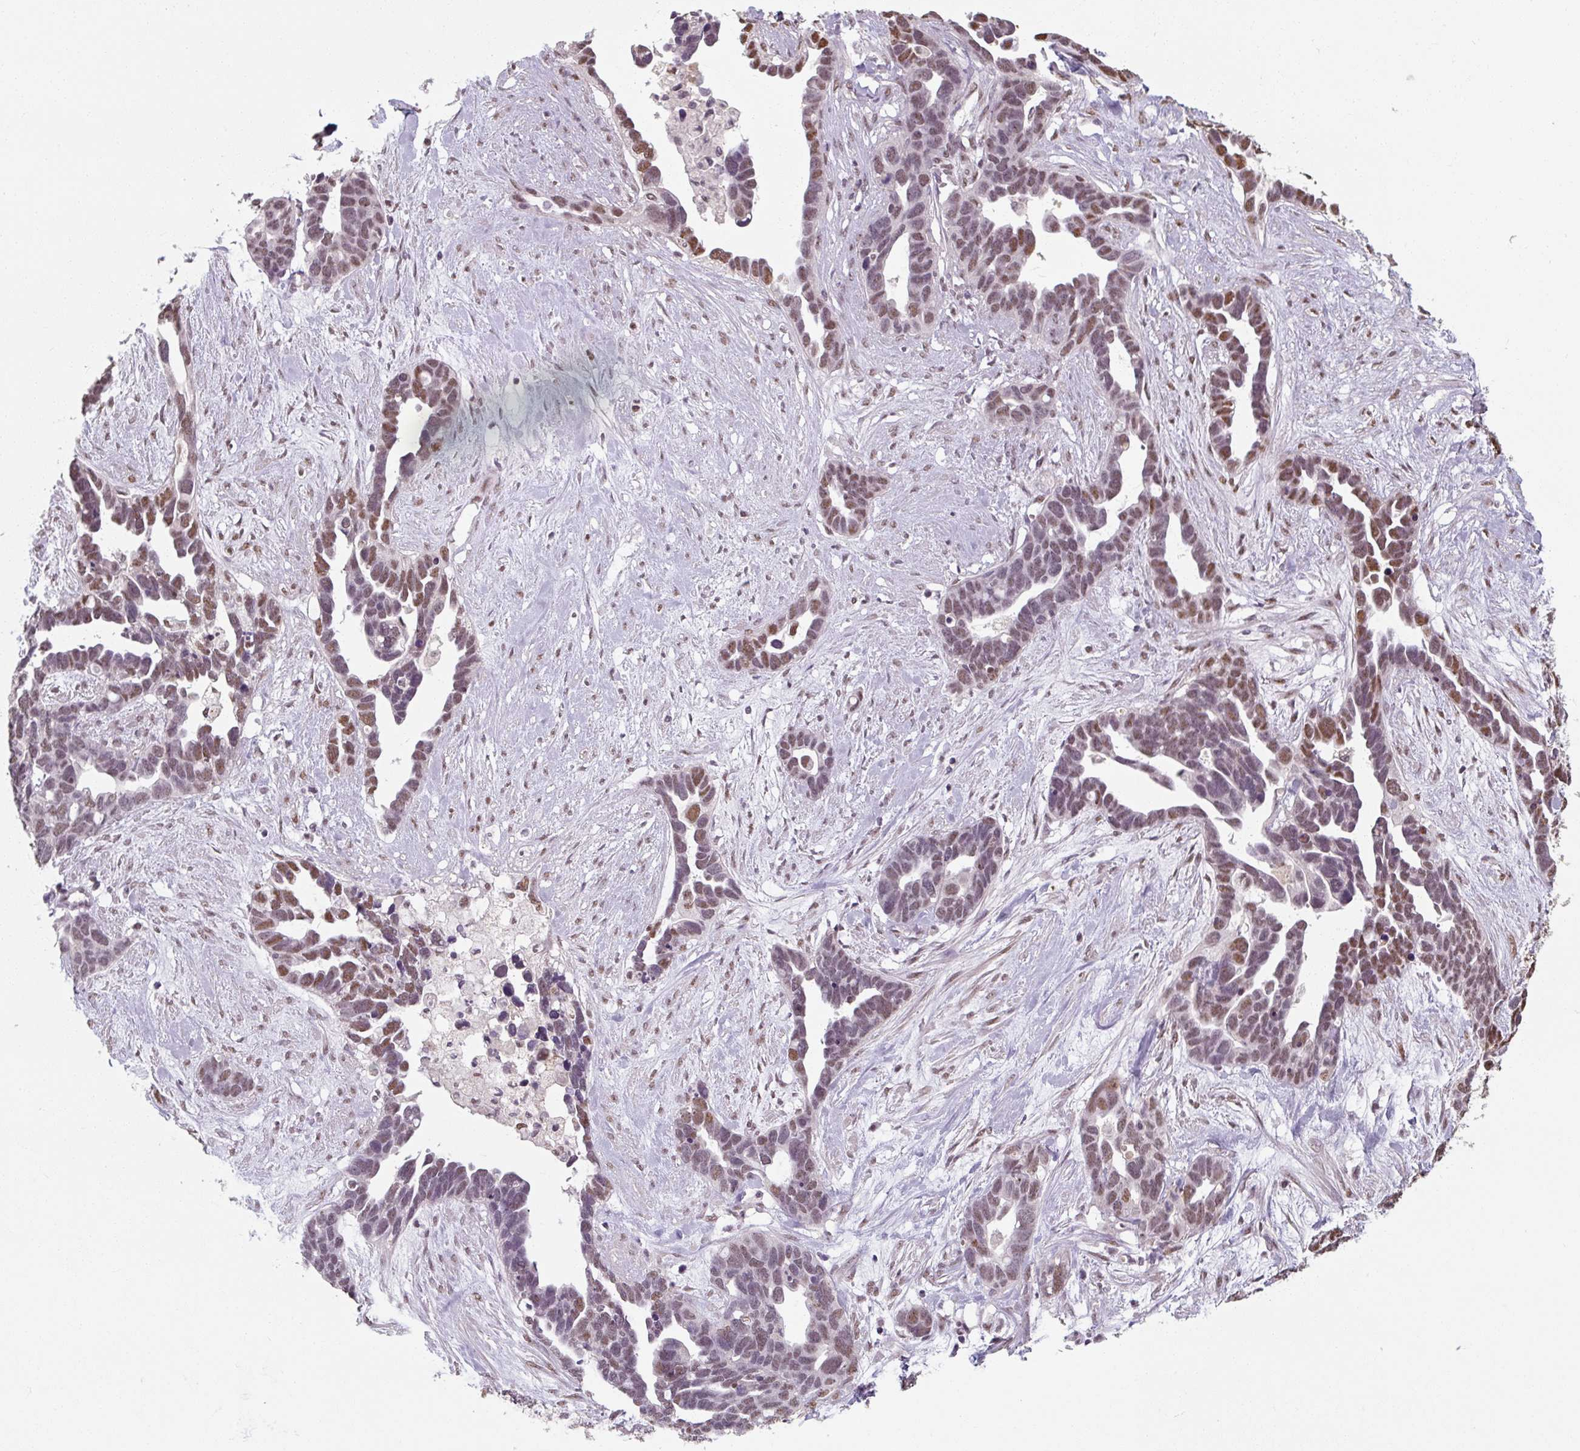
{"staining": {"intensity": "moderate", "quantity": "25%-75%", "location": "nuclear"}, "tissue": "ovarian cancer", "cell_type": "Tumor cells", "image_type": "cancer", "snomed": [{"axis": "morphology", "description": "Cystadenocarcinoma, serous, NOS"}, {"axis": "topography", "description": "Ovary"}], "caption": "Immunohistochemical staining of ovarian serous cystadenocarcinoma shows moderate nuclear protein expression in about 25%-75% of tumor cells.", "gene": "ZFTRAF1", "patient": {"sex": "female", "age": 54}}